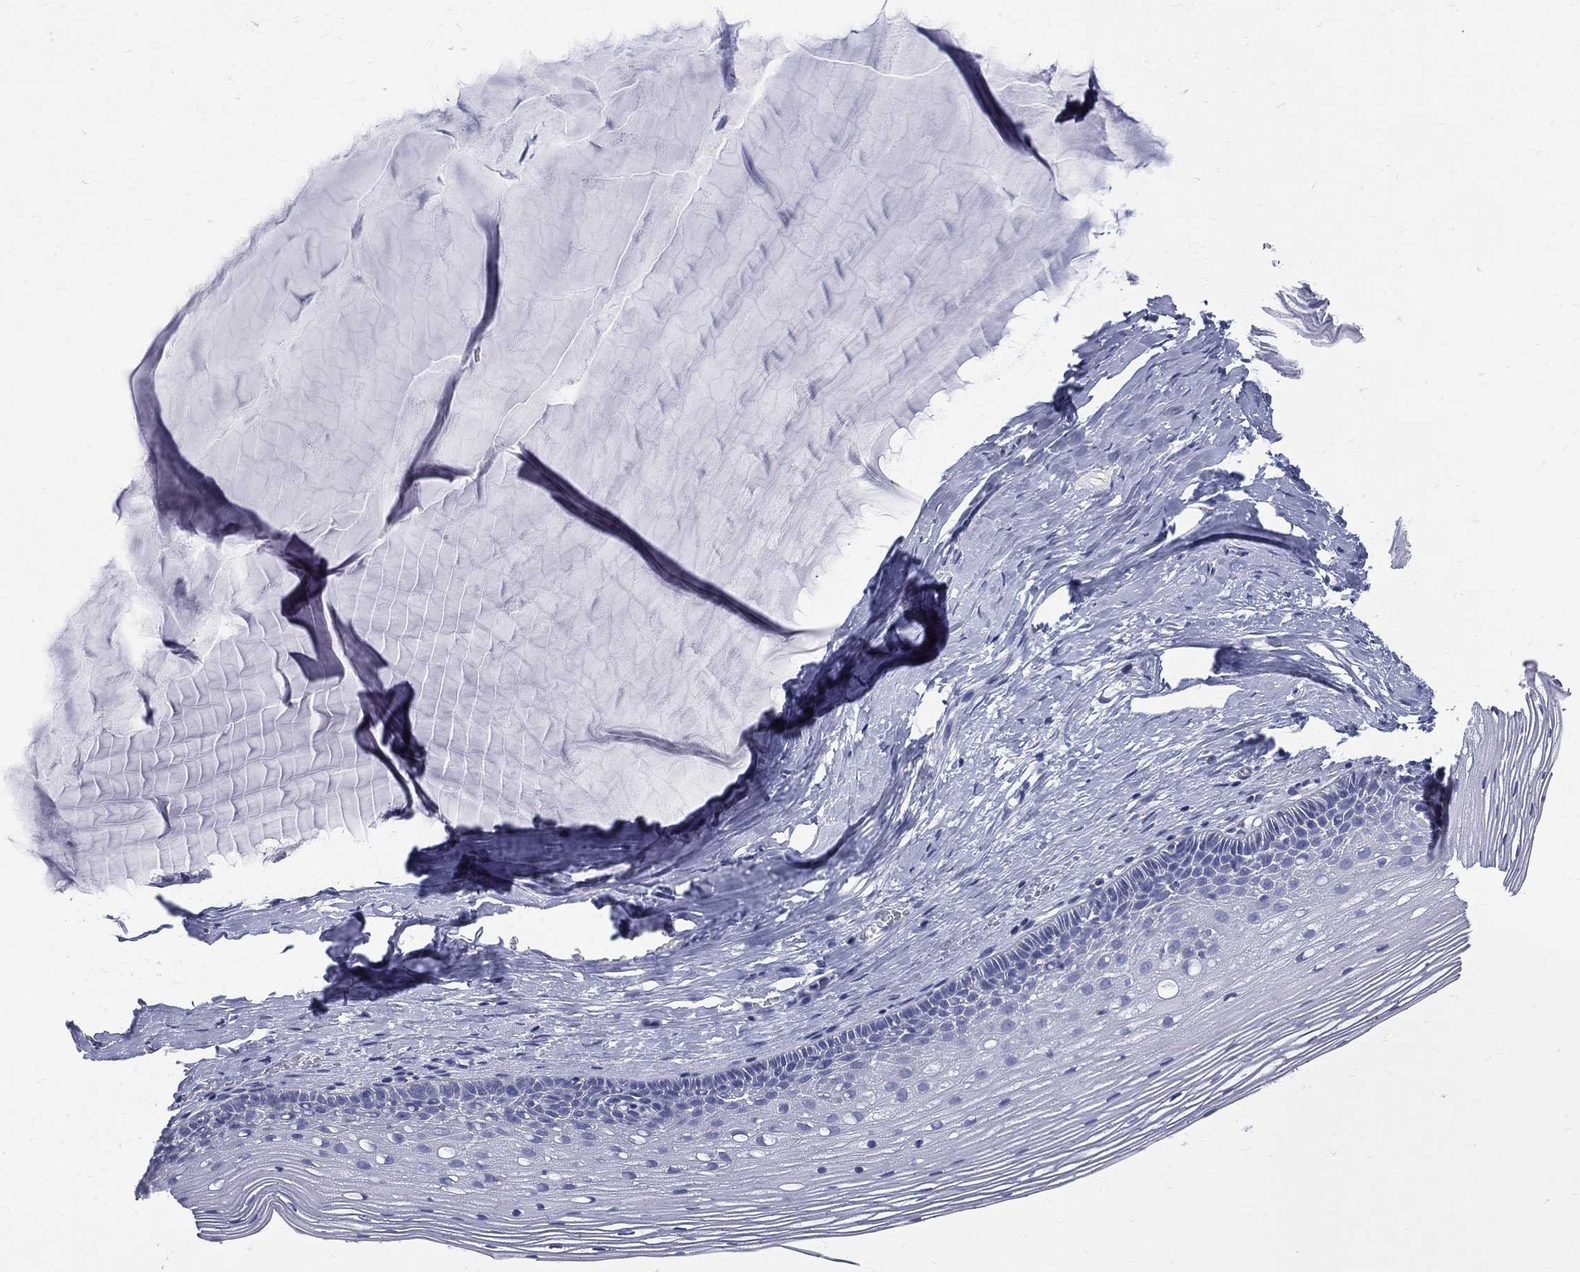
{"staining": {"intensity": "negative", "quantity": "none", "location": "none"}, "tissue": "cervix", "cell_type": "Glandular cells", "image_type": "normal", "snomed": [{"axis": "morphology", "description": "Normal tissue, NOS"}, {"axis": "topography", "description": "Cervix"}], "caption": "Glandular cells are negative for protein expression in benign human cervix. Brightfield microscopy of immunohistochemistry (IHC) stained with DAB (3,3'-diaminobenzidine) (brown) and hematoxylin (blue), captured at high magnification.", "gene": "ETNPPL", "patient": {"sex": "female", "age": 40}}